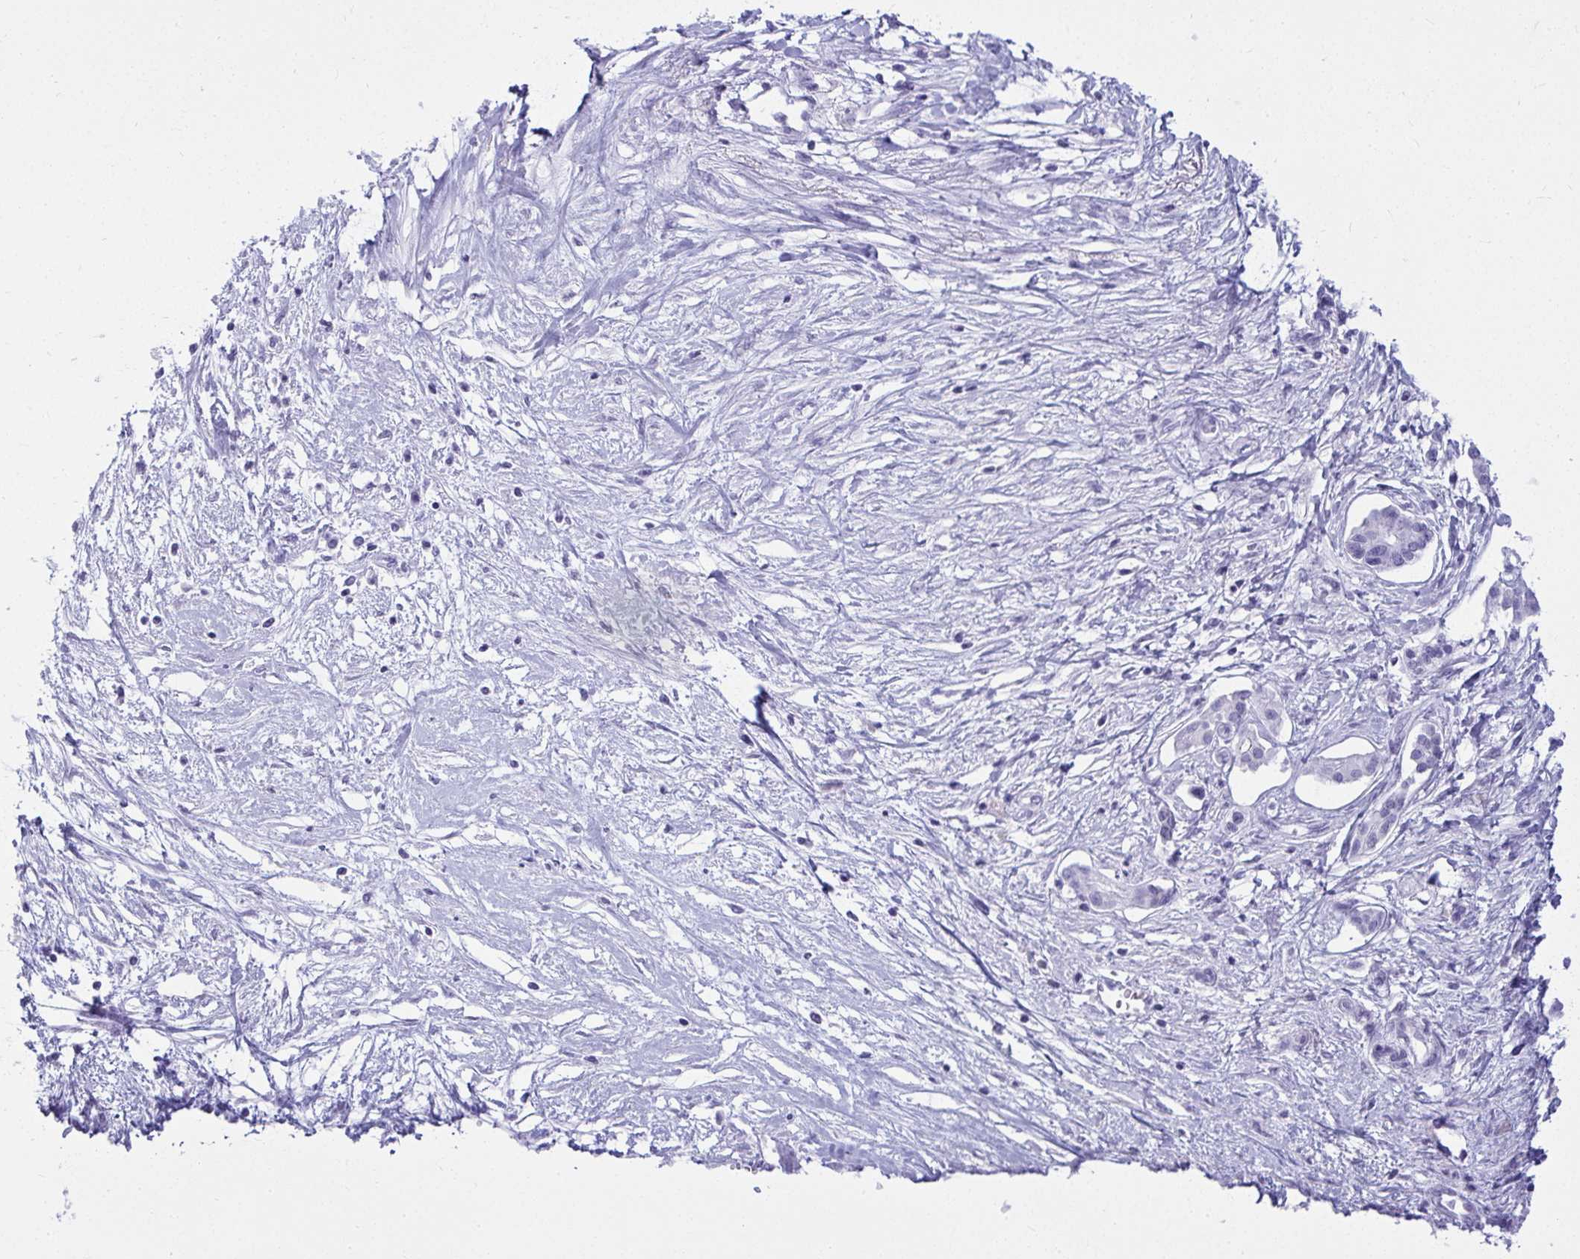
{"staining": {"intensity": "negative", "quantity": "none", "location": "none"}, "tissue": "pancreatic cancer", "cell_type": "Tumor cells", "image_type": "cancer", "snomed": [{"axis": "morphology", "description": "Adenocarcinoma, NOS"}, {"axis": "topography", "description": "Pancreas"}], "caption": "Tumor cells are negative for brown protein staining in pancreatic adenocarcinoma. (Stains: DAB (3,3'-diaminobenzidine) IHC with hematoxylin counter stain, Microscopy: brightfield microscopy at high magnification).", "gene": "CLGN", "patient": {"sex": "male", "age": 68}}